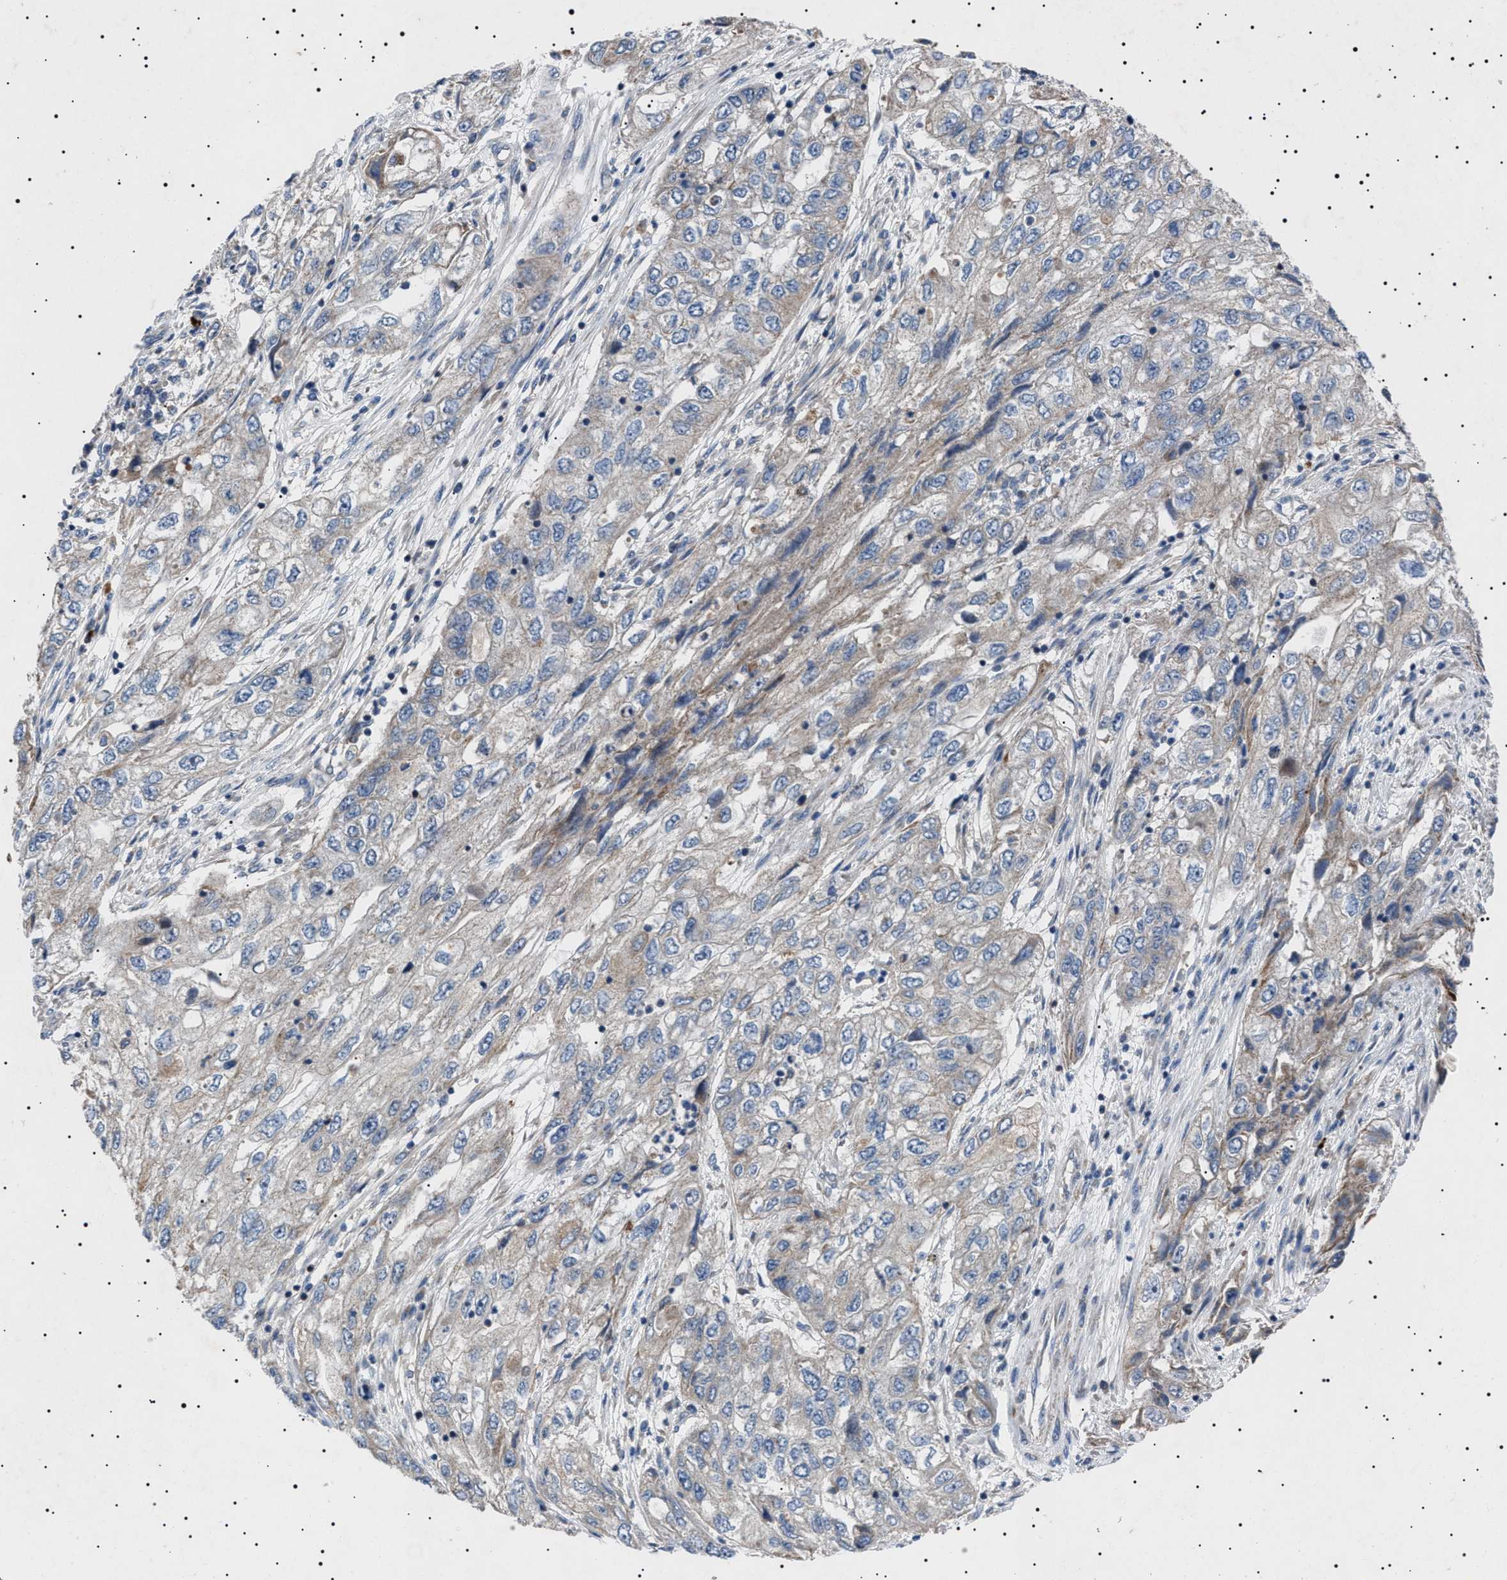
{"staining": {"intensity": "weak", "quantity": "<25%", "location": "cytoplasmic/membranous"}, "tissue": "endometrial cancer", "cell_type": "Tumor cells", "image_type": "cancer", "snomed": [{"axis": "morphology", "description": "Adenocarcinoma, NOS"}, {"axis": "topography", "description": "Endometrium"}], "caption": "IHC photomicrograph of neoplastic tissue: adenocarcinoma (endometrial) stained with DAB (3,3'-diaminobenzidine) shows no significant protein expression in tumor cells.", "gene": "PTRH1", "patient": {"sex": "female", "age": 49}}